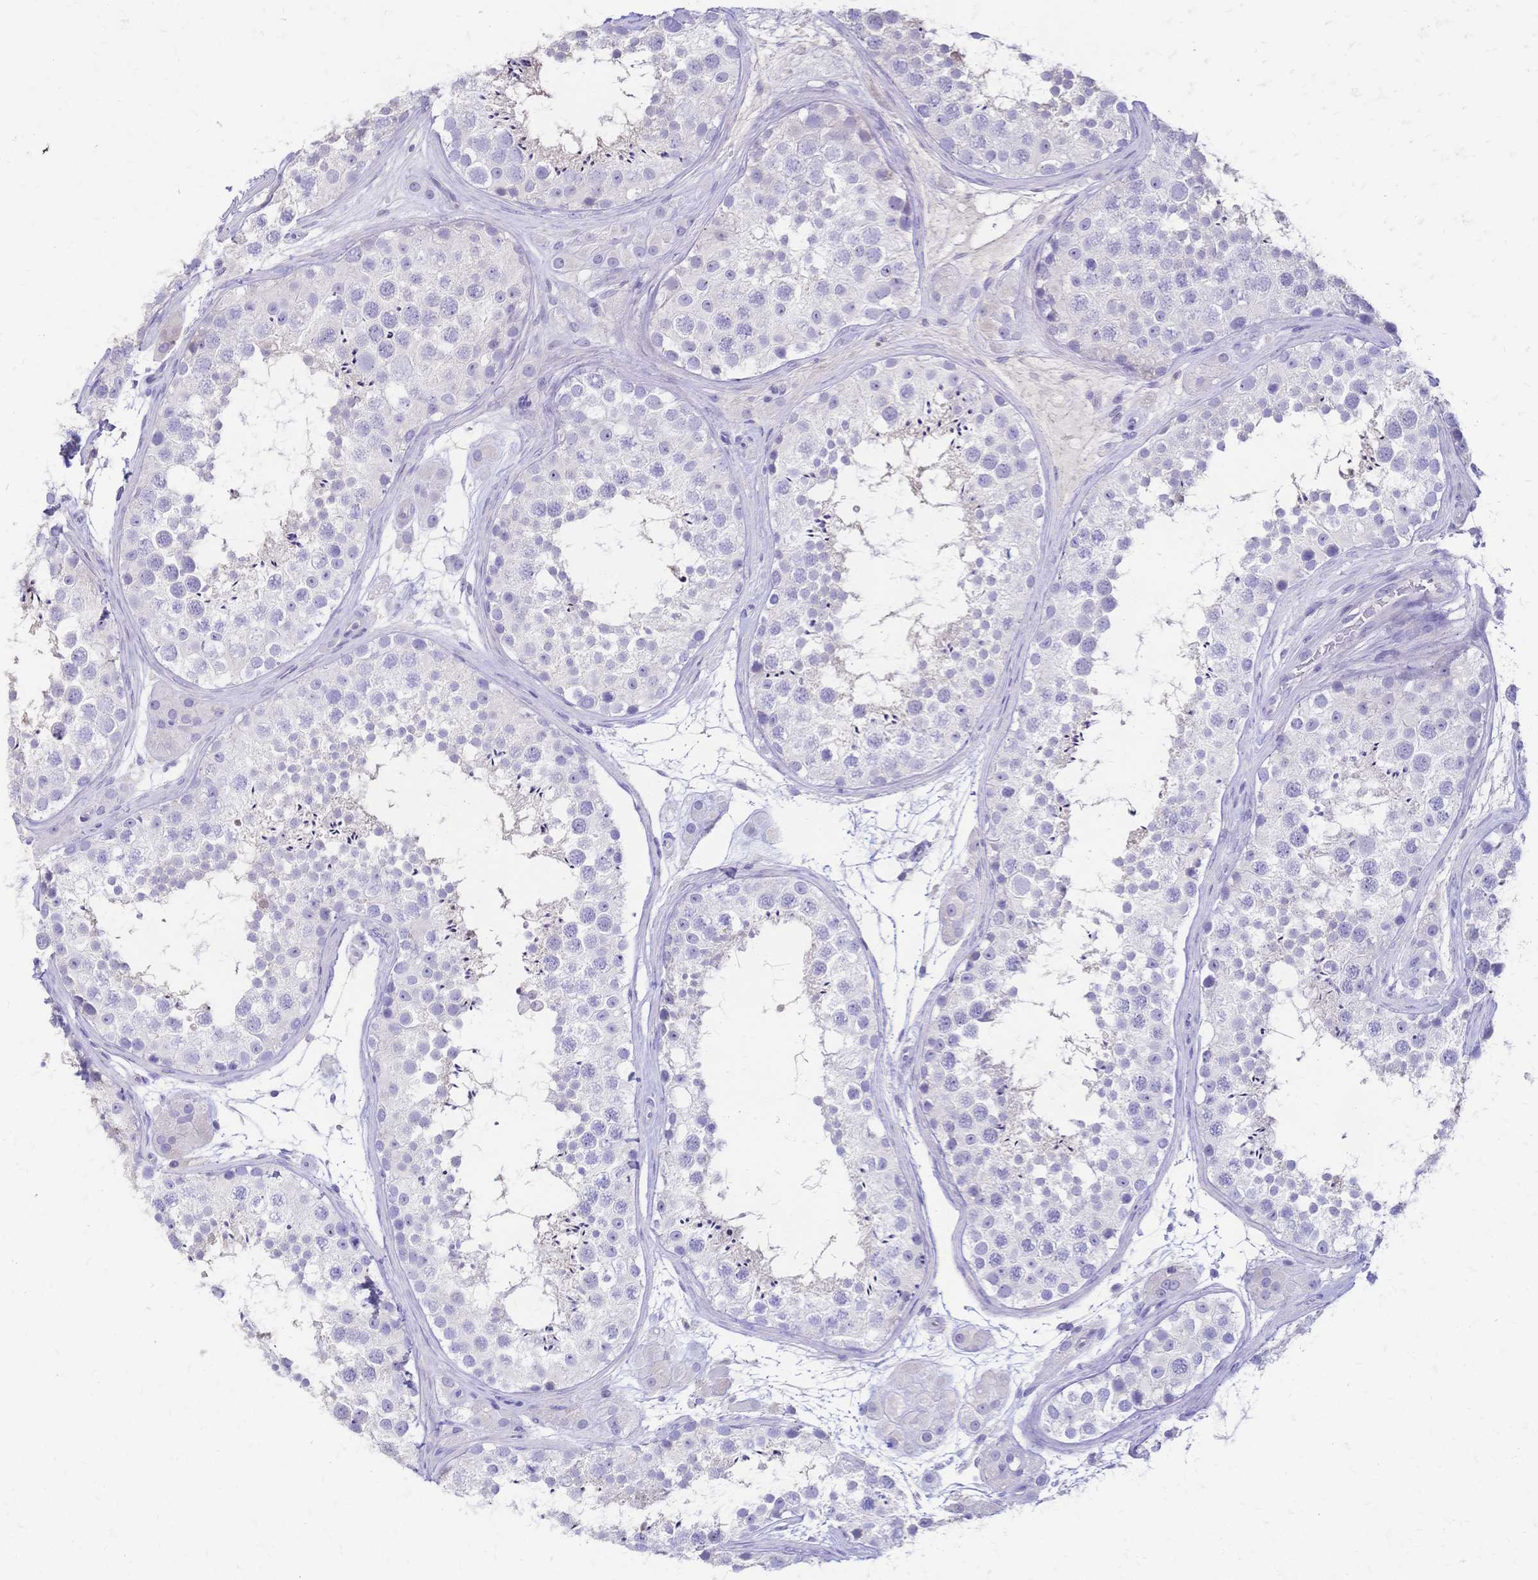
{"staining": {"intensity": "negative", "quantity": "none", "location": "none"}, "tissue": "testis", "cell_type": "Cells in seminiferous ducts", "image_type": "normal", "snomed": [{"axis": "morphology", "description": "Normal tissue, NOS"}, {"axis": "topography", "description": "Testis"}], "caption": "Protein analysis of unremarkable testis shows no significant staining in cells in seminiferous ducts. Nuclei are stained in blue.", "gene": "IL2RA", "patient": {"sex": "male", "age": 41}}